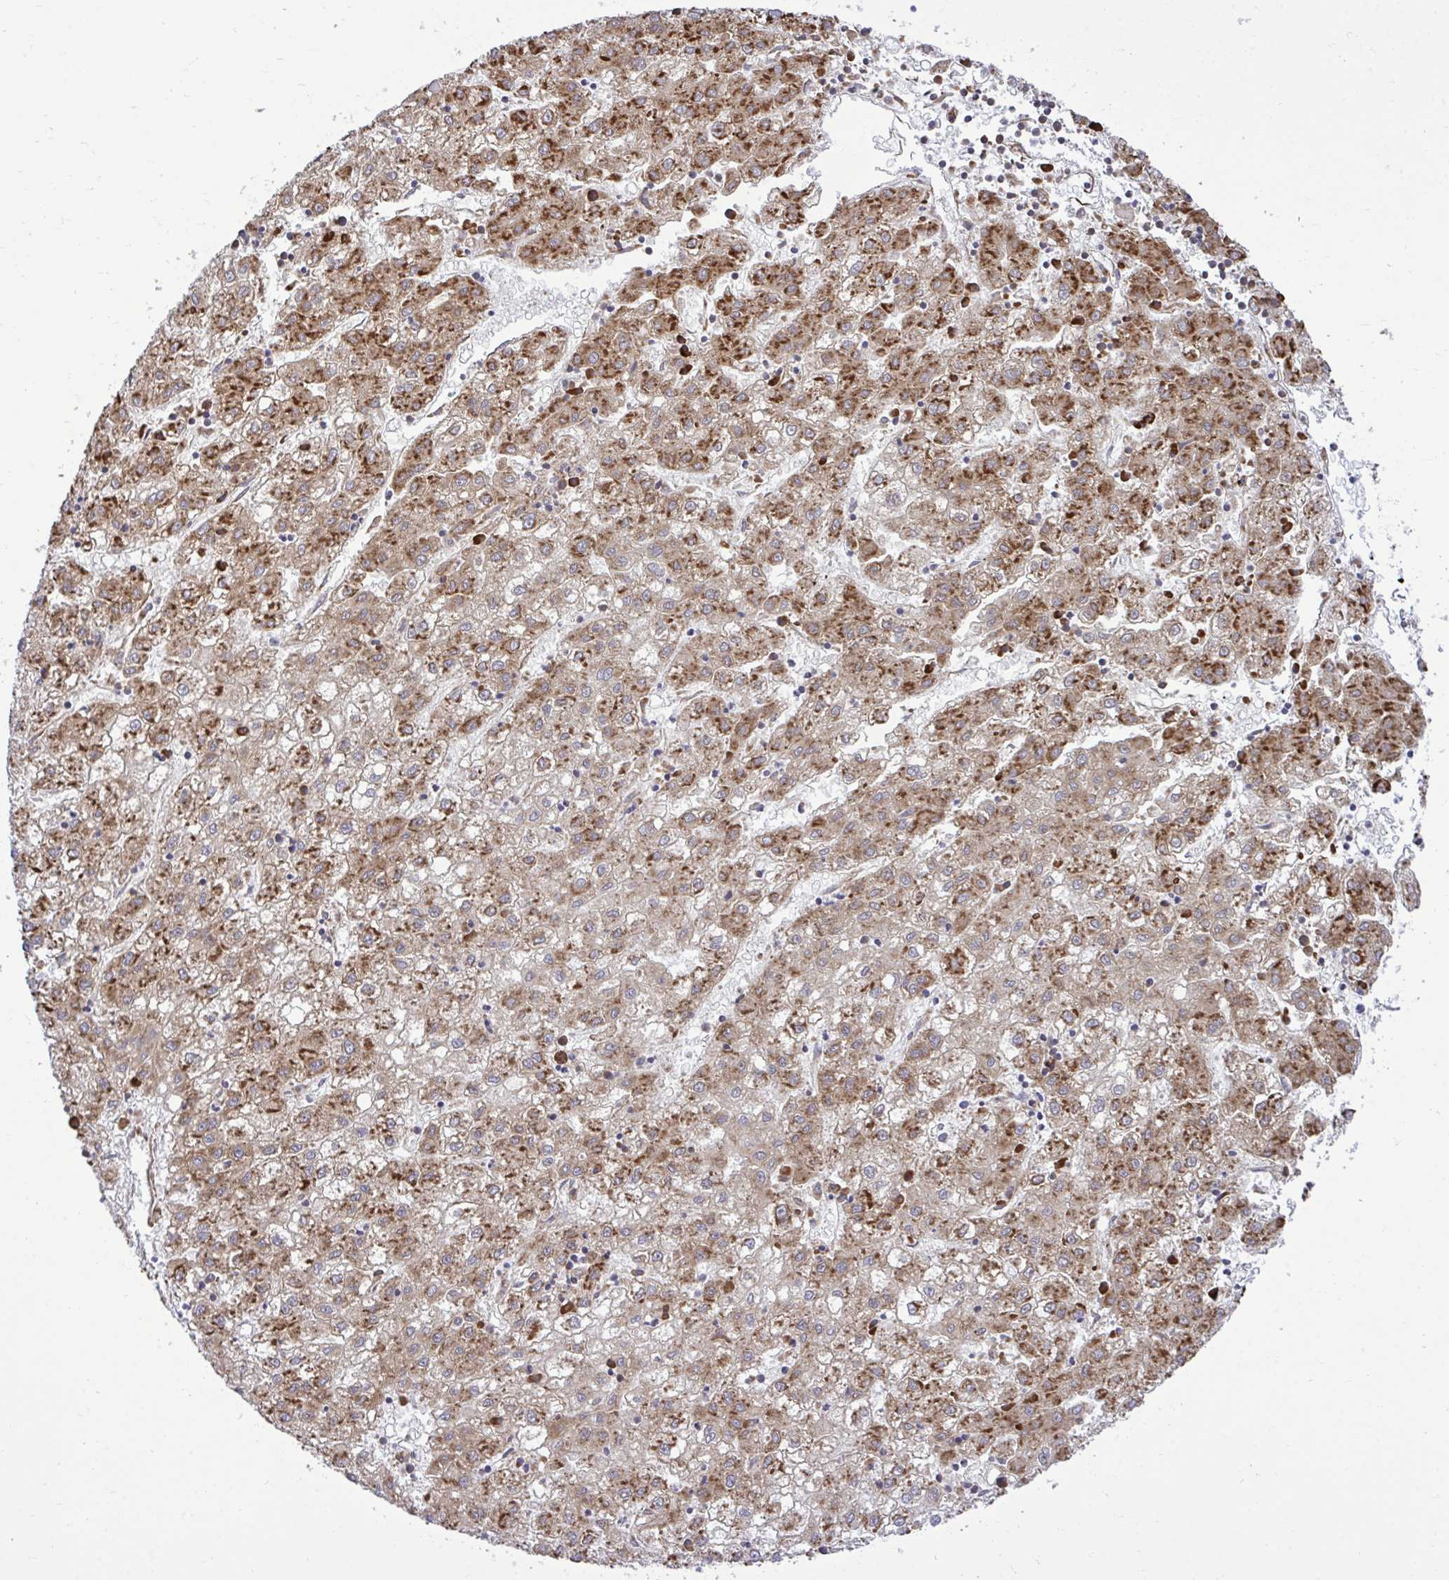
{"staining": {"intensity": "strong", "quantity": "25%-75%", "location": "cytoplasmic/membranous"}, "tissue": "liver cancer", "cell_type": "Tumor cells", "image_type": "cancer", "snomed": [{"axis": "morphology", "description": "Carcinoma, Hepatocellular, NOS"}, {"axis": "topography", "description": "Liver"}], "caption": "Liver hepatocellular carcinoma stained for a protein (brown) shows strong cytoplasmic/membranous positive expression in approximately 25%-75% of tumor cells.", "gene": "RPS15", "patient": {"sex": "male", "age": 72}}